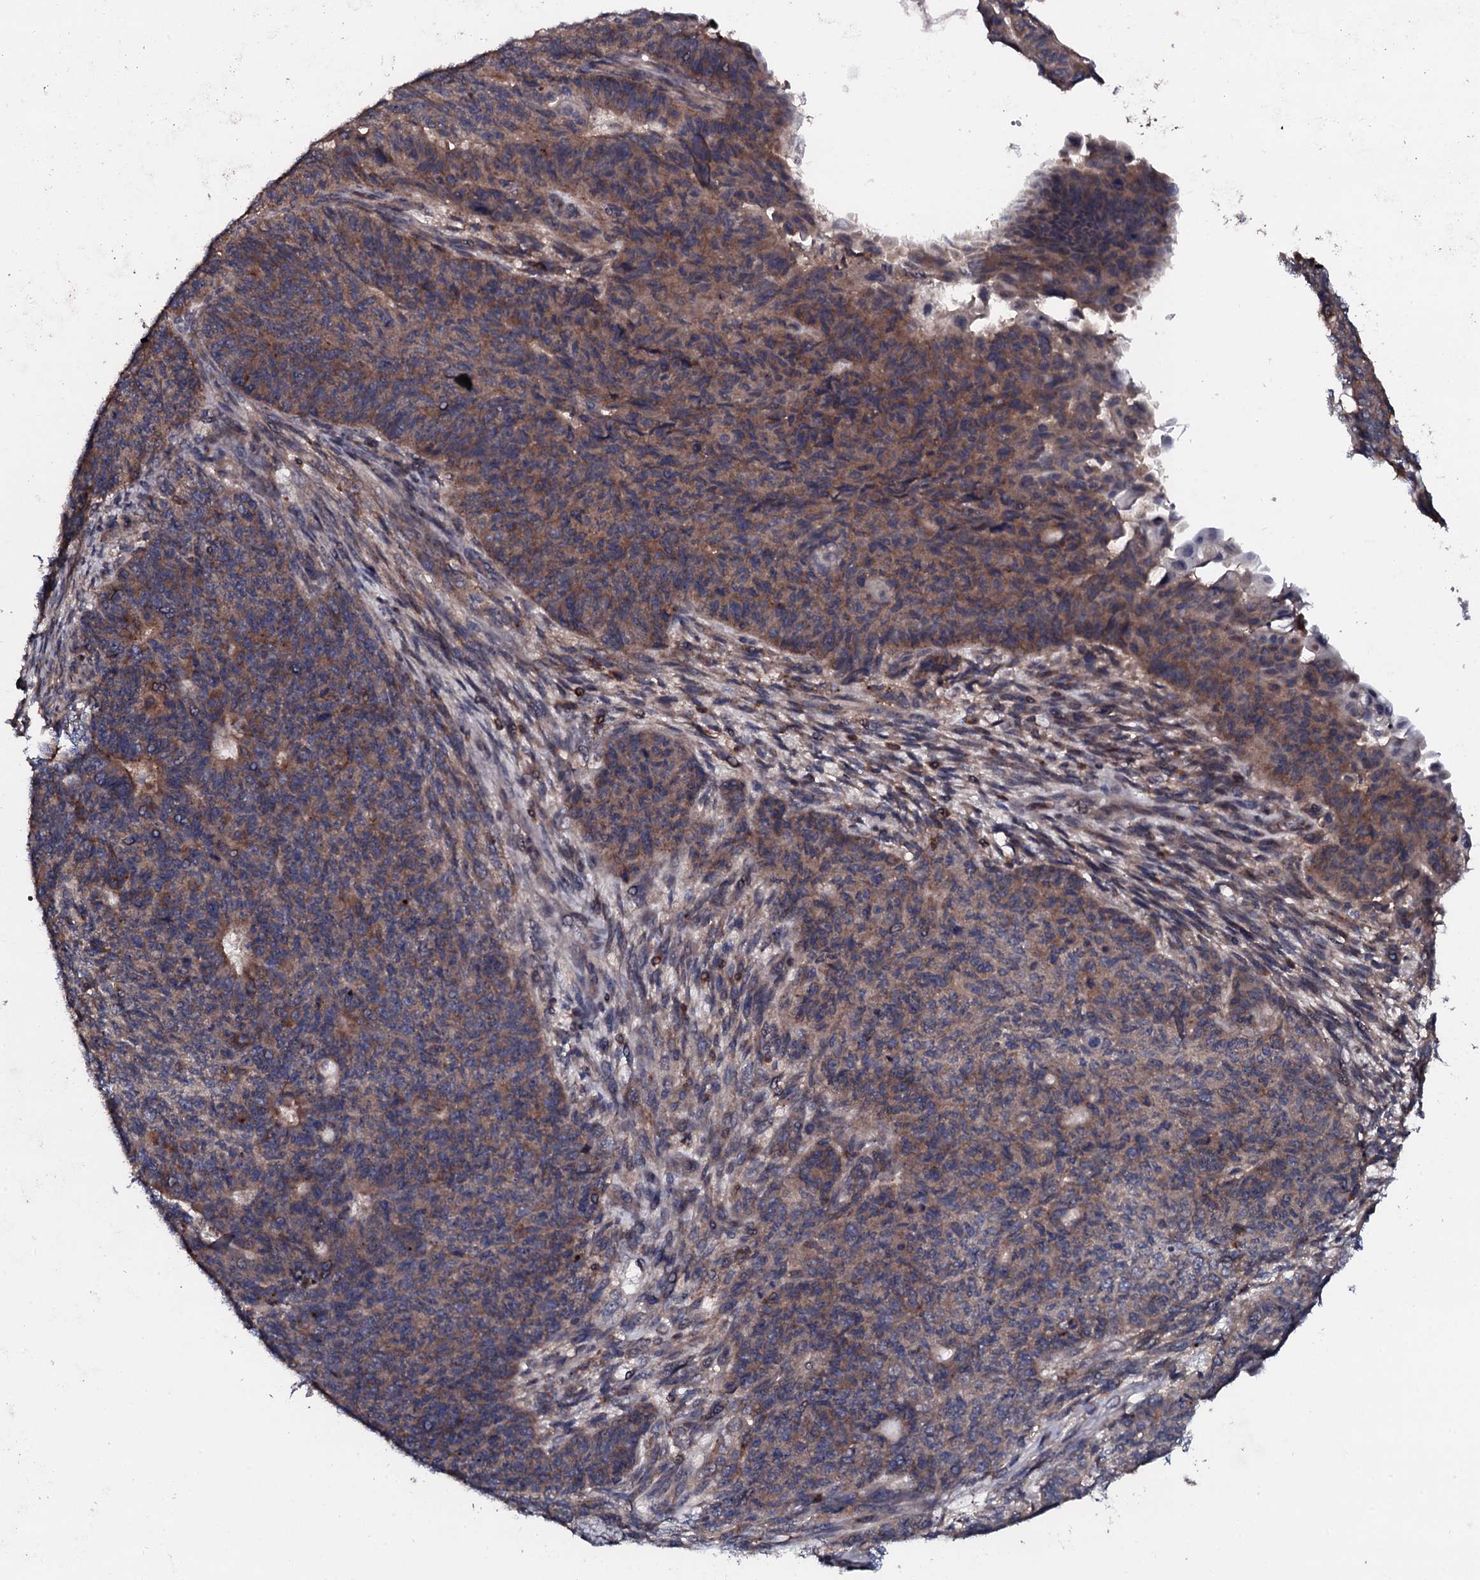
{"staining": {"intensity": "weak", "quantity": "25%-75%", "location": "cytoplasmic/membranous"}, "tissue": "endometrial cancer", "cell_type": "Tumor cells", "image_type": "cancer", "snomed": [{"axis": "morphology", "description": "Adenocarcinoma, NOS"}, {"axis": "topography", "description": "Endometrium"}], "caption": "Immunohistochemical staining of endometrial cancer (adenocarcinoma) displays low levels of weak cytoplasmic/membranous expression in about 25%-75% of tumor cells. (DAB IHC with brightfield microscopy, high magnification).", "gene": "EDC3", "patient": {"sex": "female", "age": 32}}